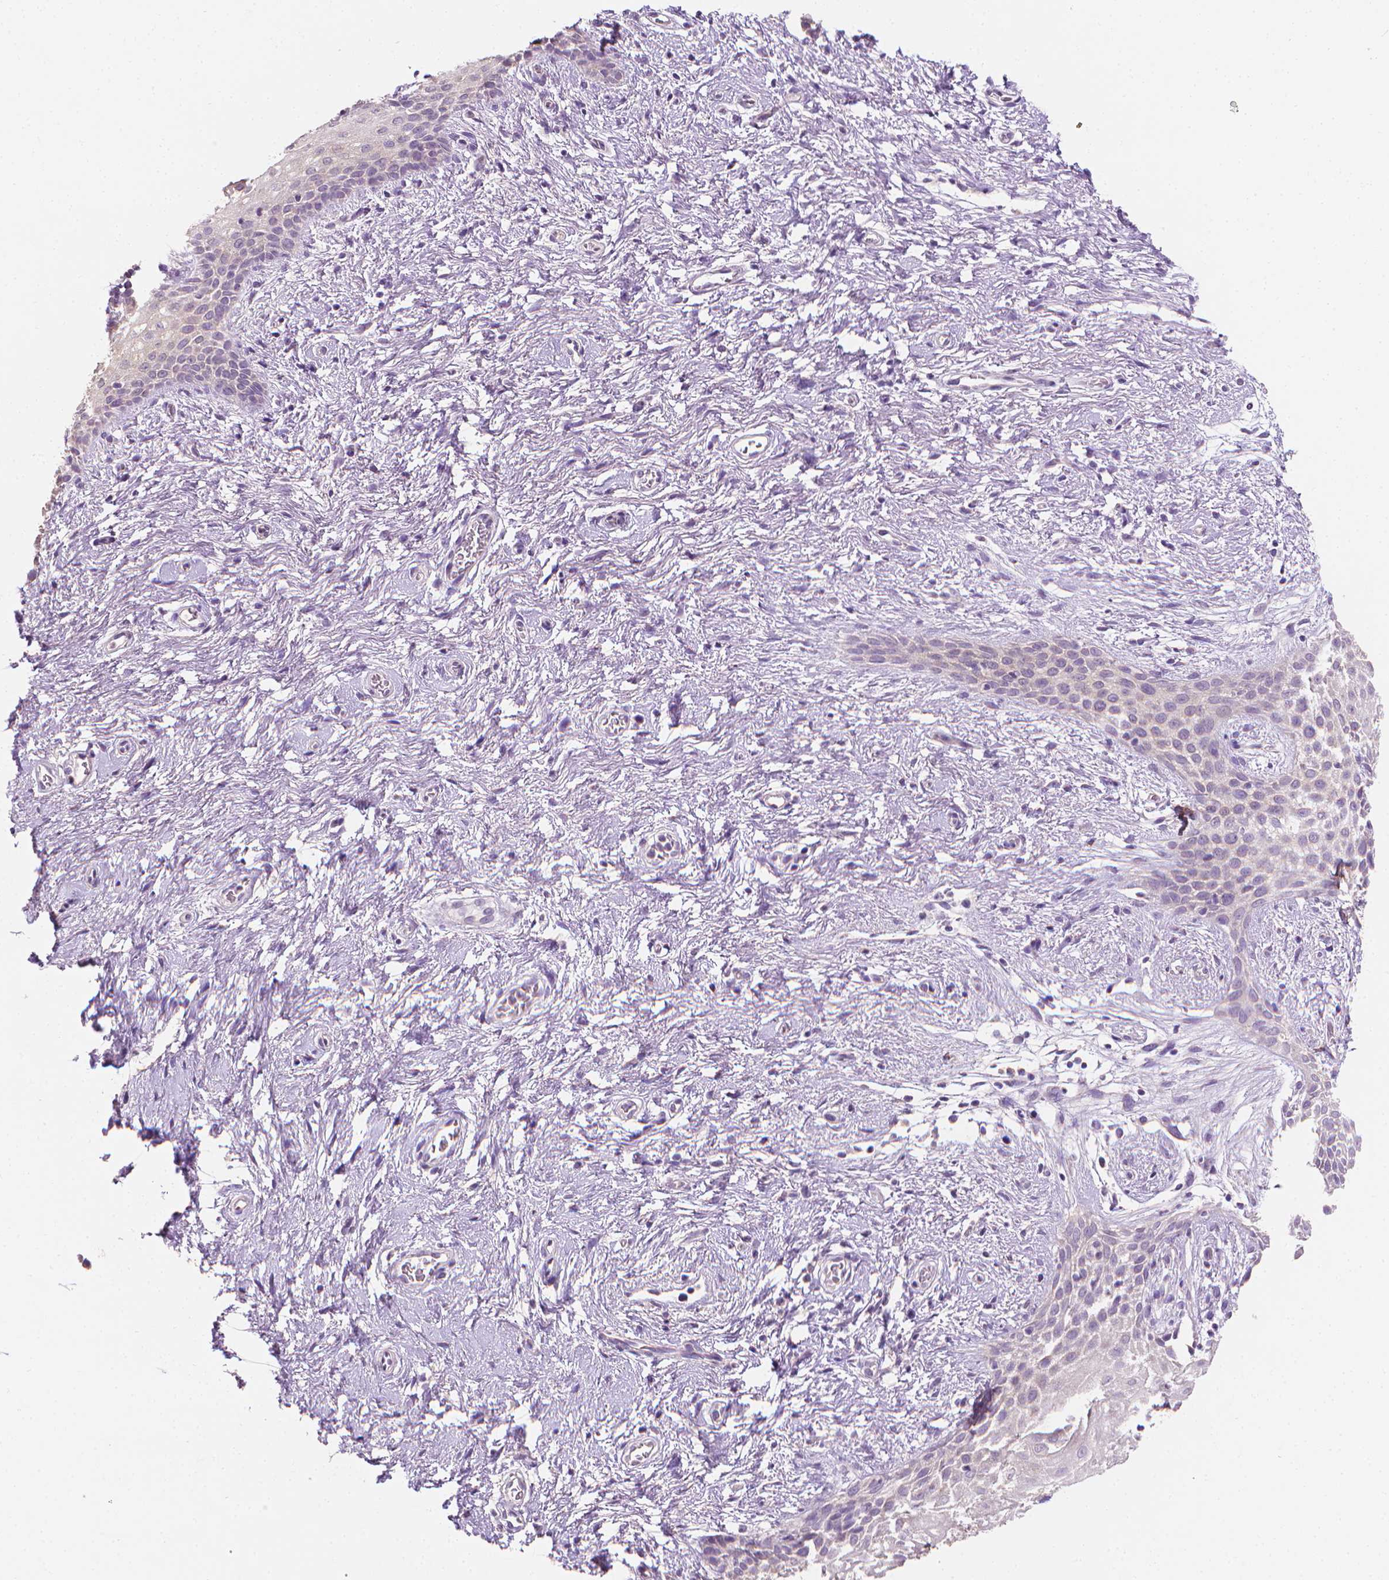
{"staining": {"intensity": "negative", "quantity": "none", "location": "none"}, "tissue": "skin", "cell_type": "Epidermal cells", "image_type": "normal", "snomed": [{"axis": "morphology", "description": "Normal tissue, NOS"}, {"axis": "topography", "description": "Anal"}], "caption": "A micrograph of skin stained for a protein shows no brown staining in epidermal cells. The staining was performed using DAB (3,3'-diaminobenzidine) to visualize the protein expression in brown, while the nuclei were stained in blue with hematoxylin (Magnification: 20x).", "gene": "FASN", "patient": {"sex": "female", "age": 46}}